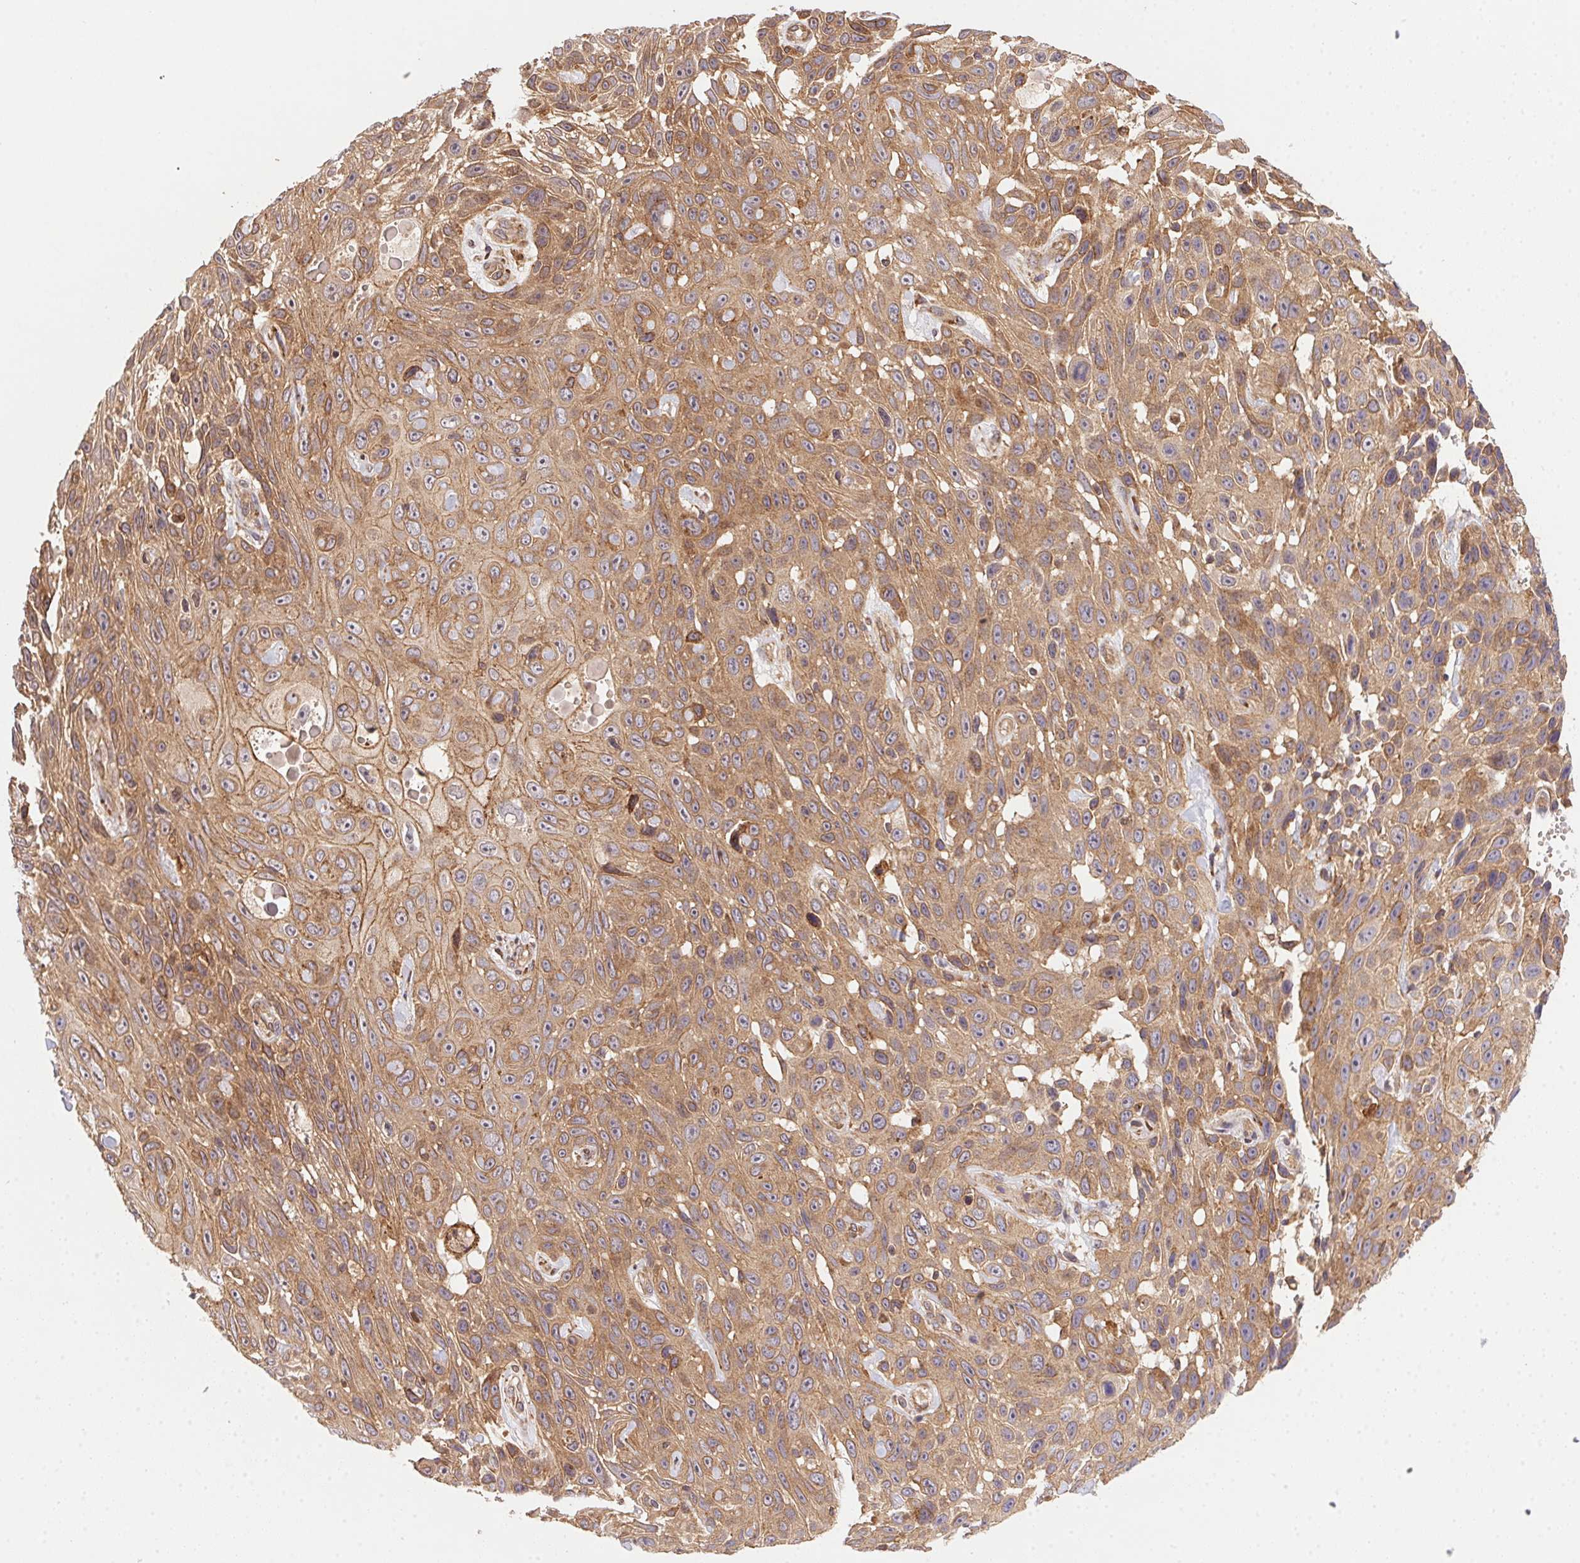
{"staining": {"intensity": "moderate", "quantity": ">75%", "location": "cytoplasmic/membranous"}, "tissue": "skin cancer", "cell_type": "Tumor cells", "image_type": "cancer", "snomed": [{"axis": "morphology", "description": "Squamous cell carcinoma, NOS"}, {"axis": "topography", "description": "Skin"}], "caption": "About >75% of tumor cells in human skin cancer show moderate cytoplasmic/membranous protein staining as visualized by brown immunohistochemical staining.", "gene": "MEX3D", "patient": {"sex": "male", "age": 82}}